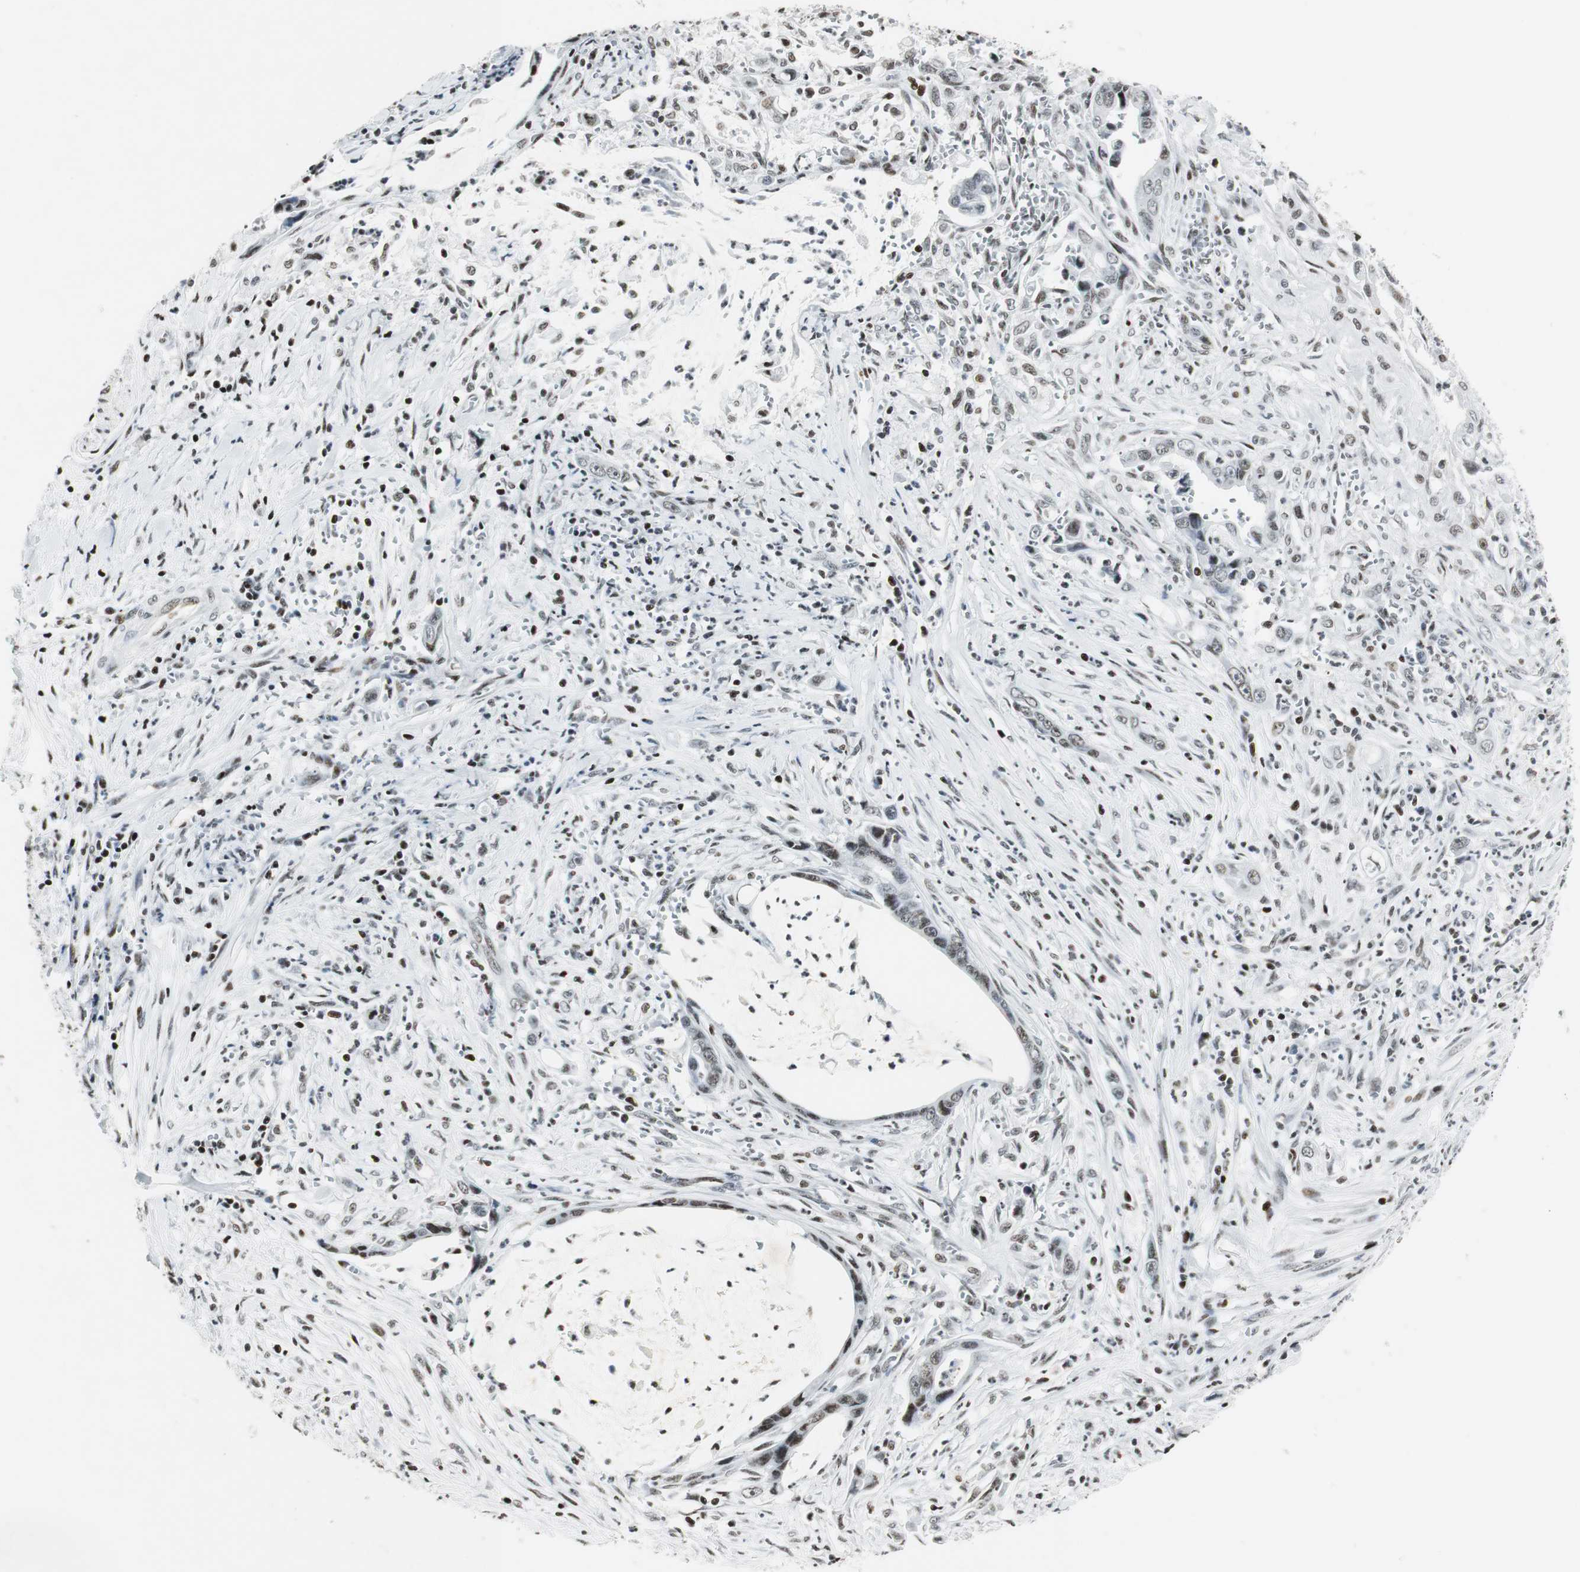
{"staining": {"intensity": "weak", "quantity": ">75%", "location": "nuclear"}, "tissue": "pancreatic cancer", "cell_type": "Tumor cells", "image_type": "cancer", "snomed": [{"axis": "morphology", "description": "Adenocarcinoma, NOS"}, {"axis": "topography", "description": "Pancreas"}], "caption": "Pancreatic cancer was stained to show a protein in brown. There is low levels of weak nuclear positivity in approximately >75% of tumor cells.", "gene": "RBBP4", "patient": {"sex": "male", "age": 59}}